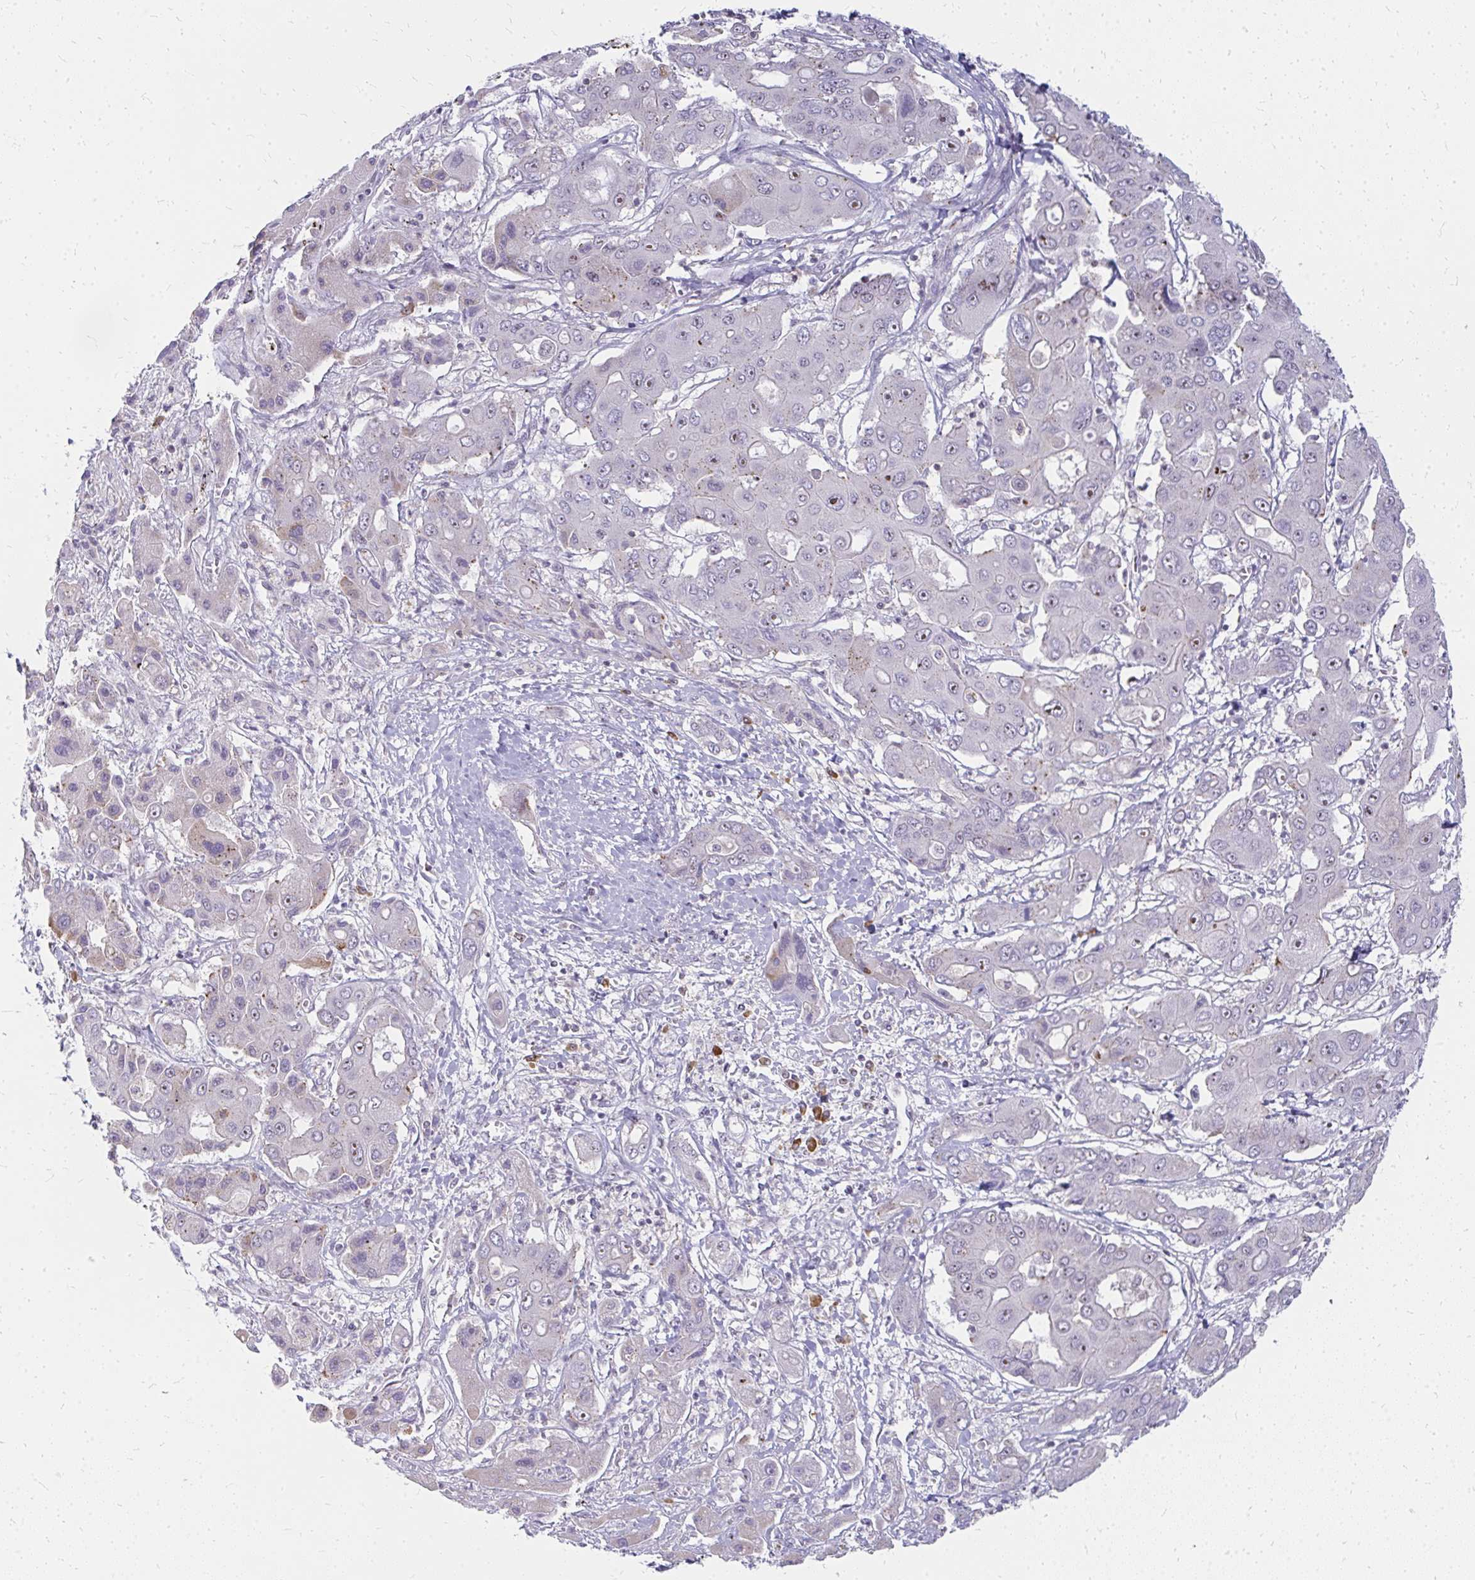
{"staining": {"intensity": "weak", "quantity": "25%-75%", "location": "nuclear"}, "tissue": "liver cancer", "cell_type": "Tumor cells", "image_type": "cancer", "snomed": [{"axis": "morphology", "description": "Cholangiocarcinoma"}, {"axis": "topography", "description": "Liver"}], "caption": "IHC histopathology image of liver cancer stained for a protein (brown), which reveals low levels of weak nuclear positivity in about 25%-75% of tumor cells.", "gene": "FAM9A", "patient": {"sex": "male", "age": 67}}